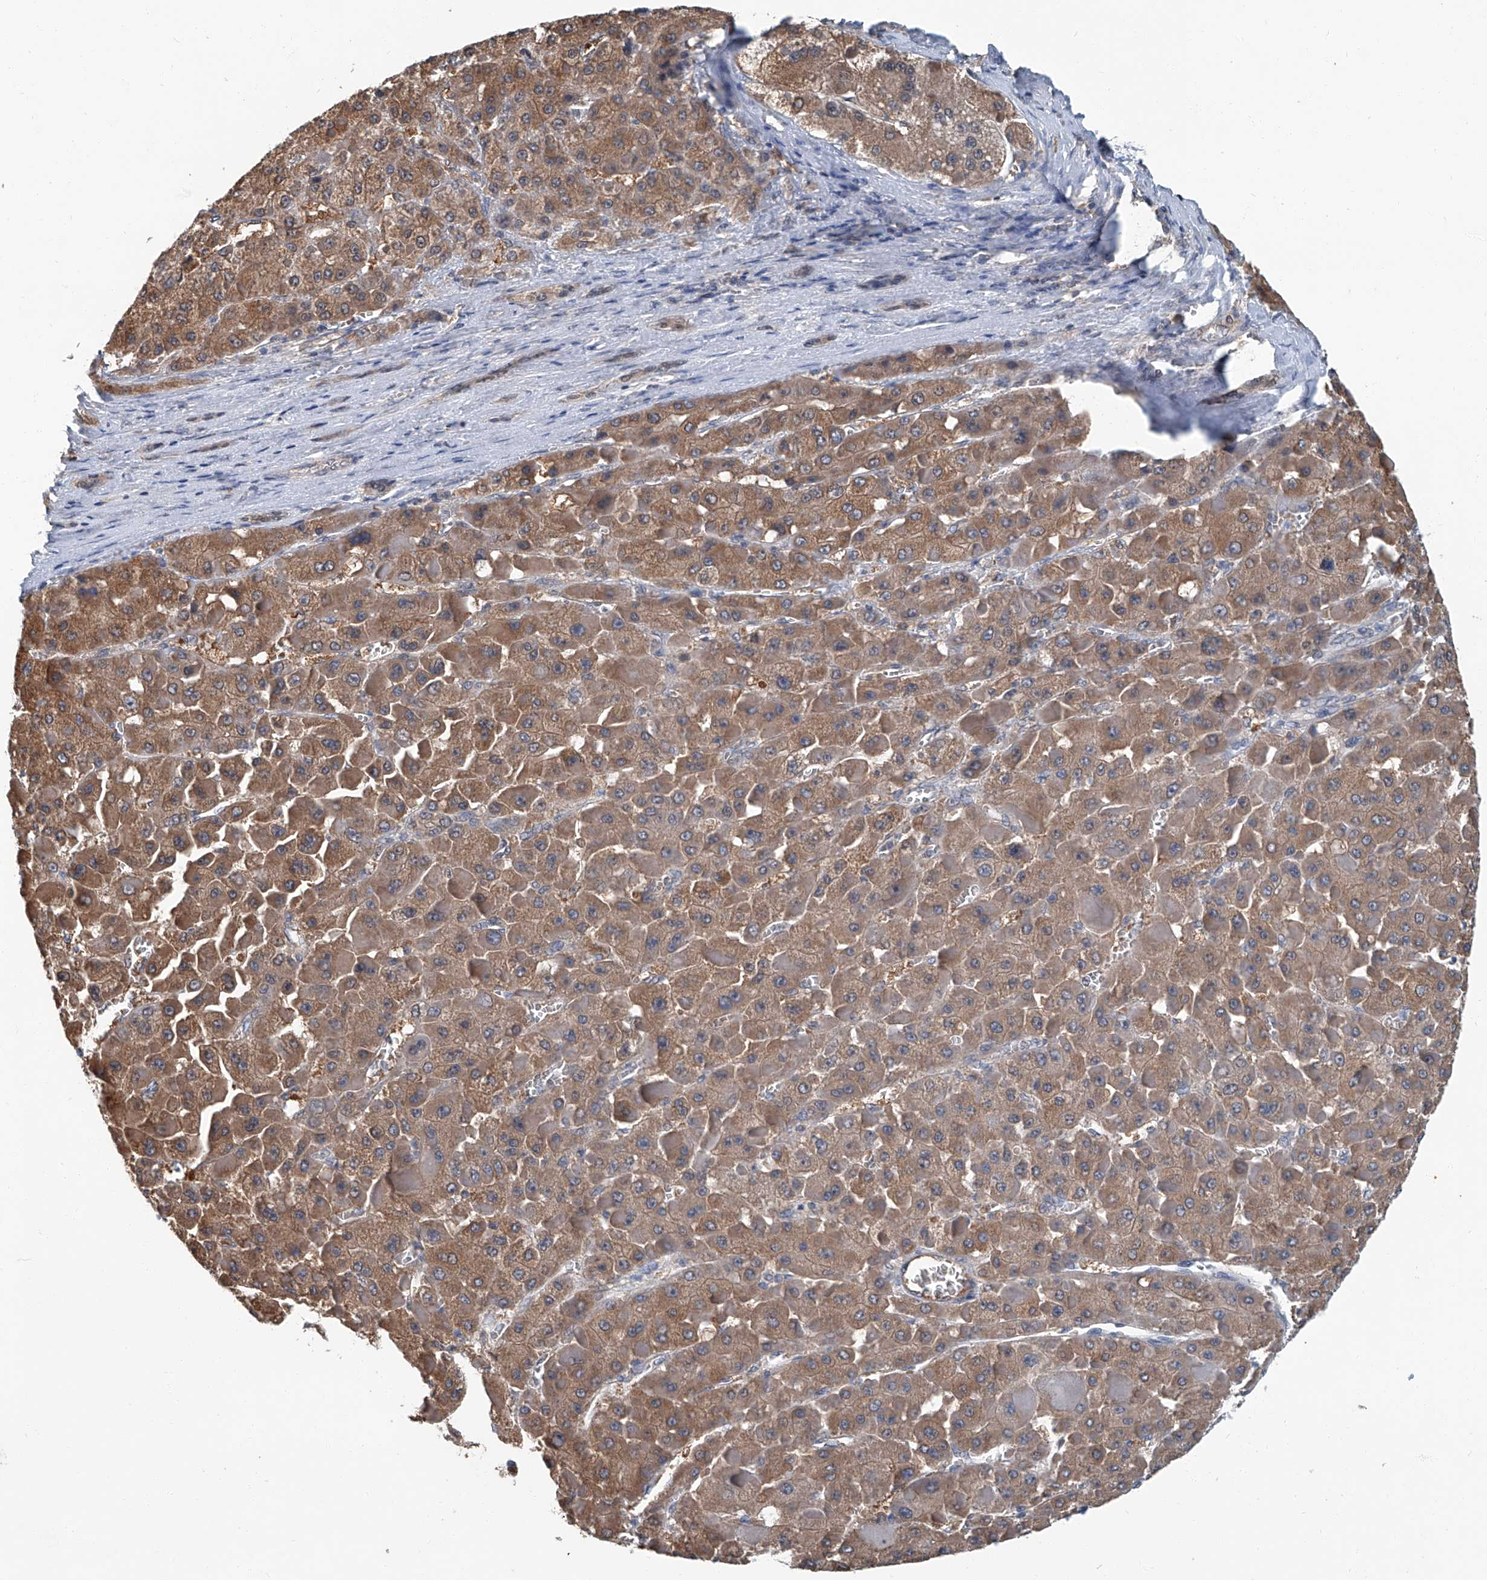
{"staining": {"intensity": "moderate", "quantity": ">75%", "location": "cytoplasmic/membranous"}, "tissue": "liver cancer", "cell_type": "Tumor cells", "image_type": "cancer", "snomed": [{"axis": "morphology", "description": "Carcinoma, Hepatocellular, NOS"}, {"axis": "topography", "description": "Liver"}], "caption": "Protein expression analysis of hepatocellular carcinoma (liver) exhibits moderate cytoplasmic/membranous positivity in approximately >75% of tumor cells. Nuclei are stained in blue.", "gene": "CLK1", "patient": {"sex": "female", "age": 73}}